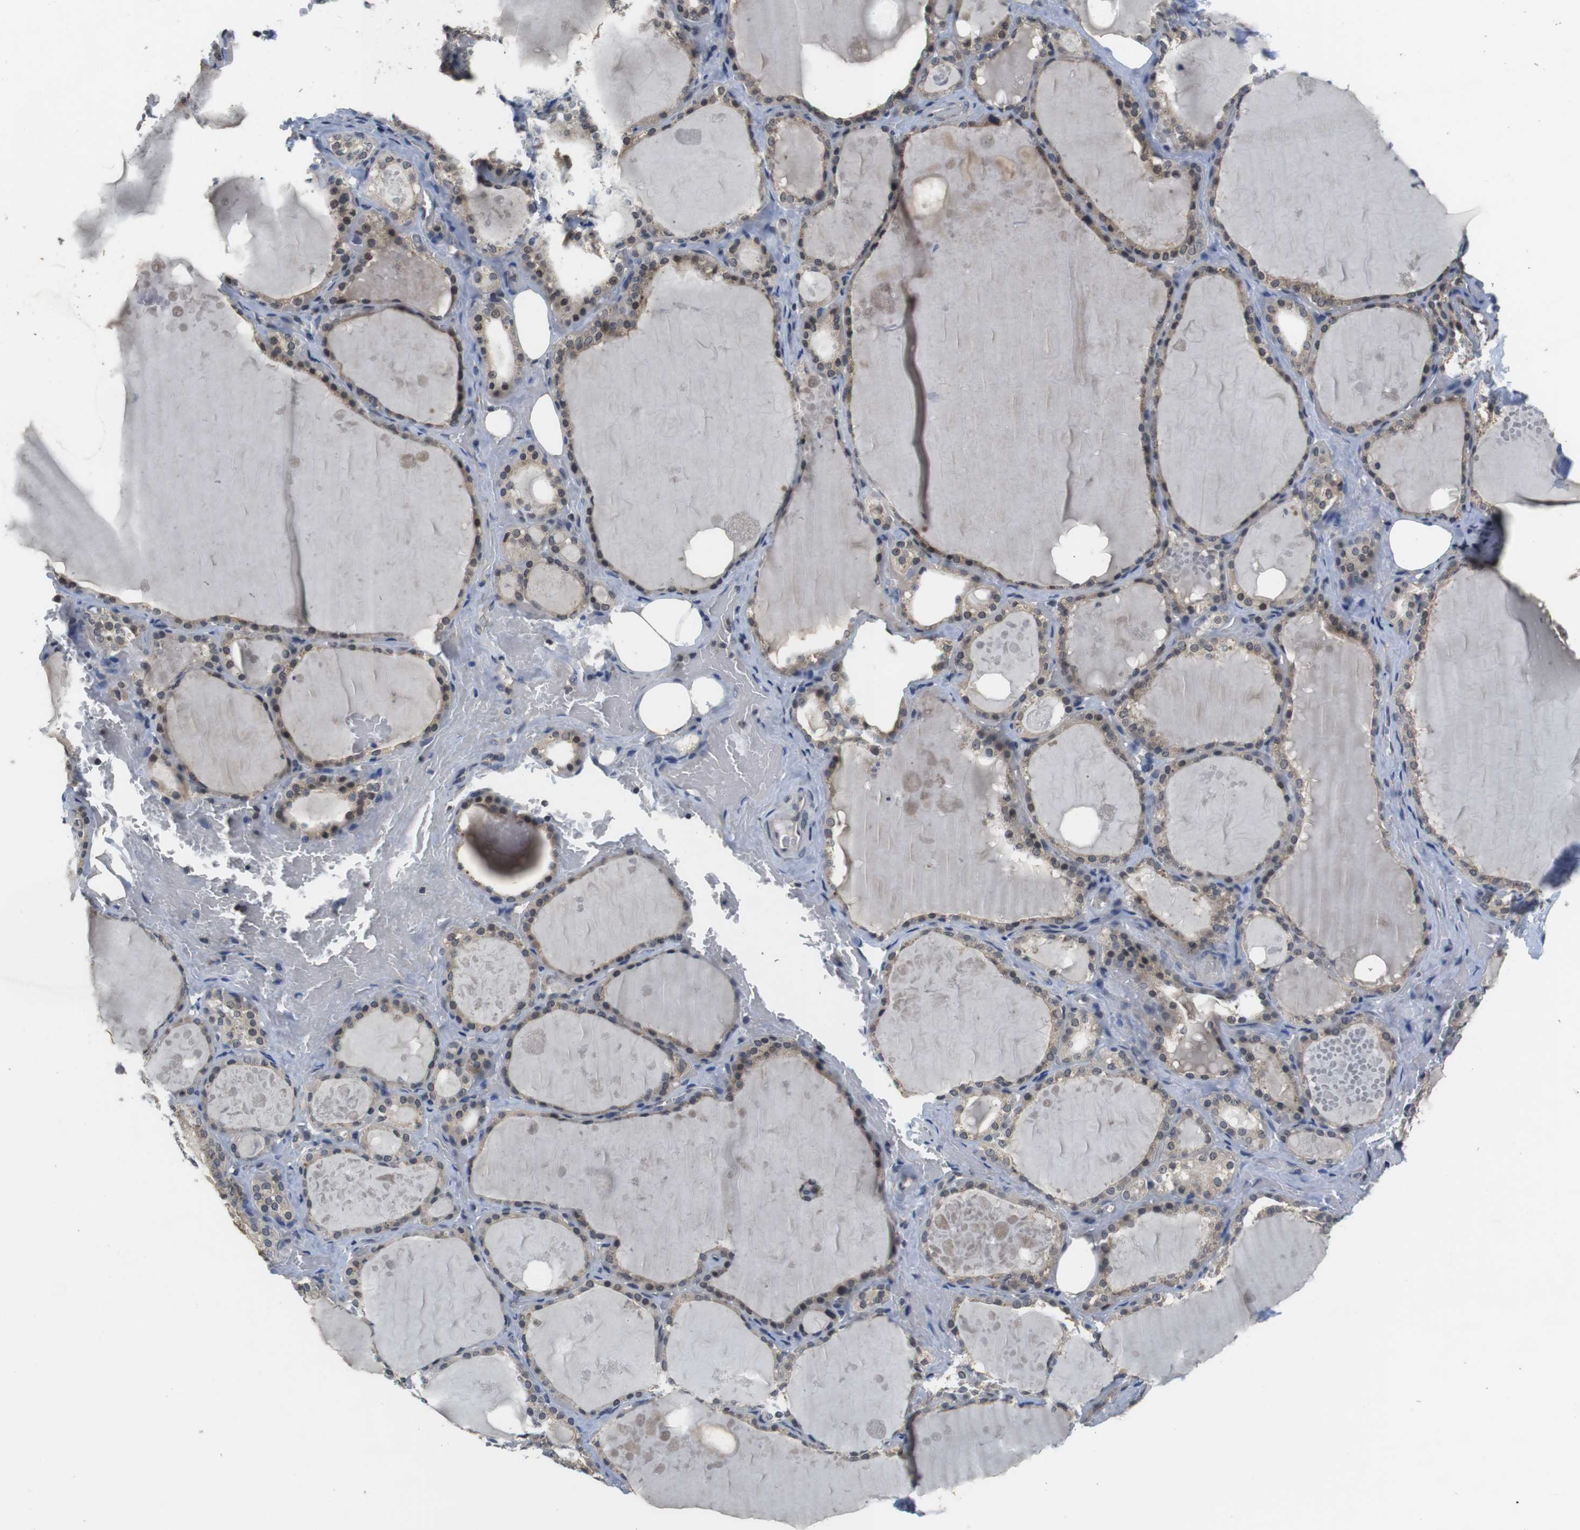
{"staining": {"intensity": "moderate", "quantity": "25%-75%", "location": "cytoplasmic/membranous,nuclear"}, "tissue": "thyroid gland", "cell_type": "Glandular cells", "image_type": "normal", "snomed": [{"axis": "morphology", "description": "Normal tissue, NOS"}, {"axis": "topography", "description": "Thyroid gland"}], "caption": "IHC photomicrograph of unremarkable thyroid gland: thyroid gland stained using immunohistochemistry displays medium levels of moderate protein expression localized specifically in the cytoplasmic/membranous,nuclear of glandular cells, appearing as a cytoplasmic/membranous,nuclear brown color.", "gene": "FADD", "patient": {"sex": "male", "age": 61}}